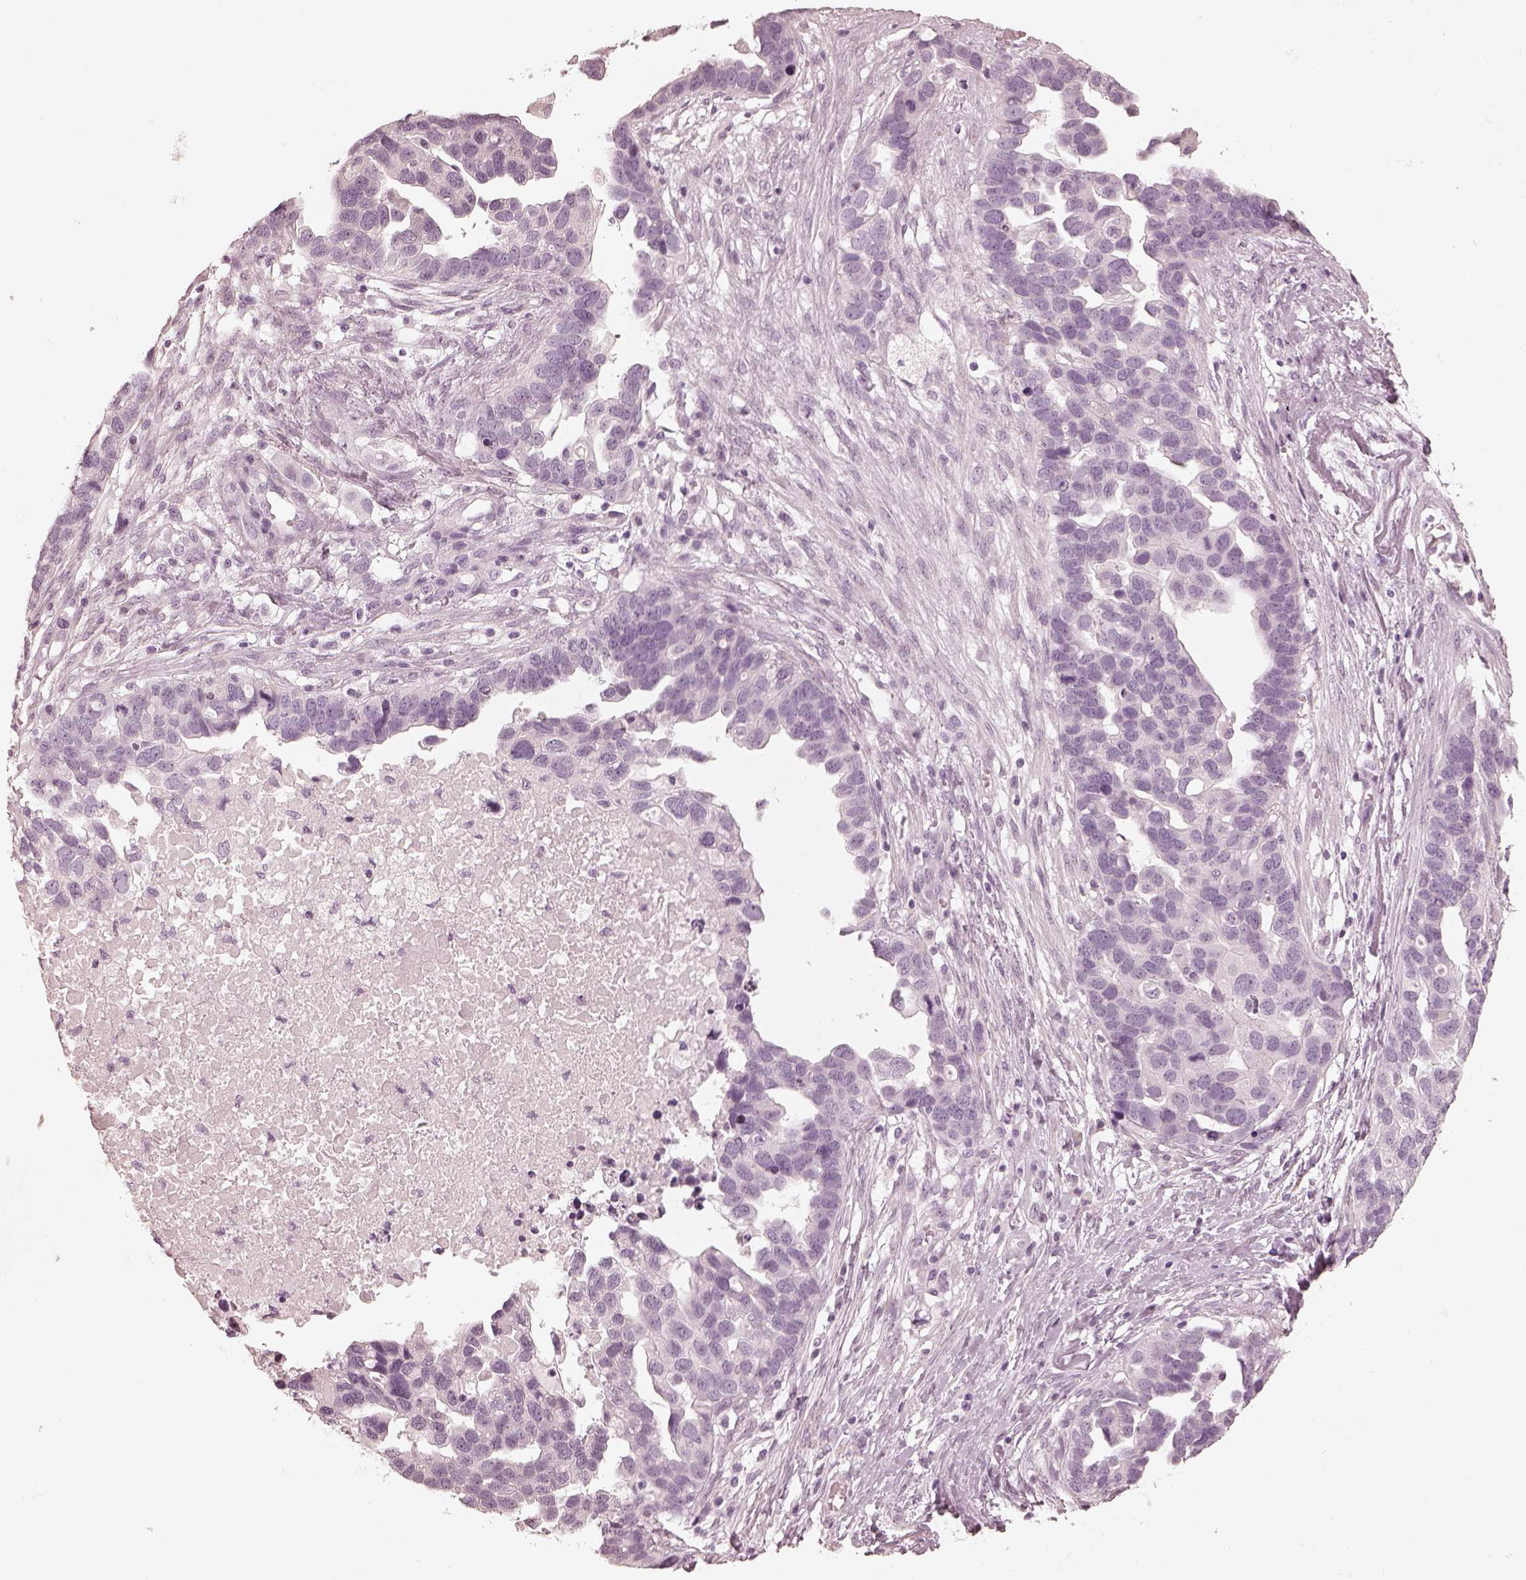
{"staining": {"intensity": "negative", "quantity": "none", "location": "none"}, "tissue": "ovarian cancer", "cell_type": "Tumor cells", "image_type": "cancer", "snomed": [{"axis": "morphology", "description": "Cystadenocarcinoma, serous, NOS"}, {"axis": "topography", "description": "Ovary"}], "caption": "The immunohistochemistry photomicrograph has no significant staining in tumor cells of serous cystadenocarcinoma (ovarian) tissue.", "gene": "CALR3", "patient": {"sex": "female", "age": 54}}